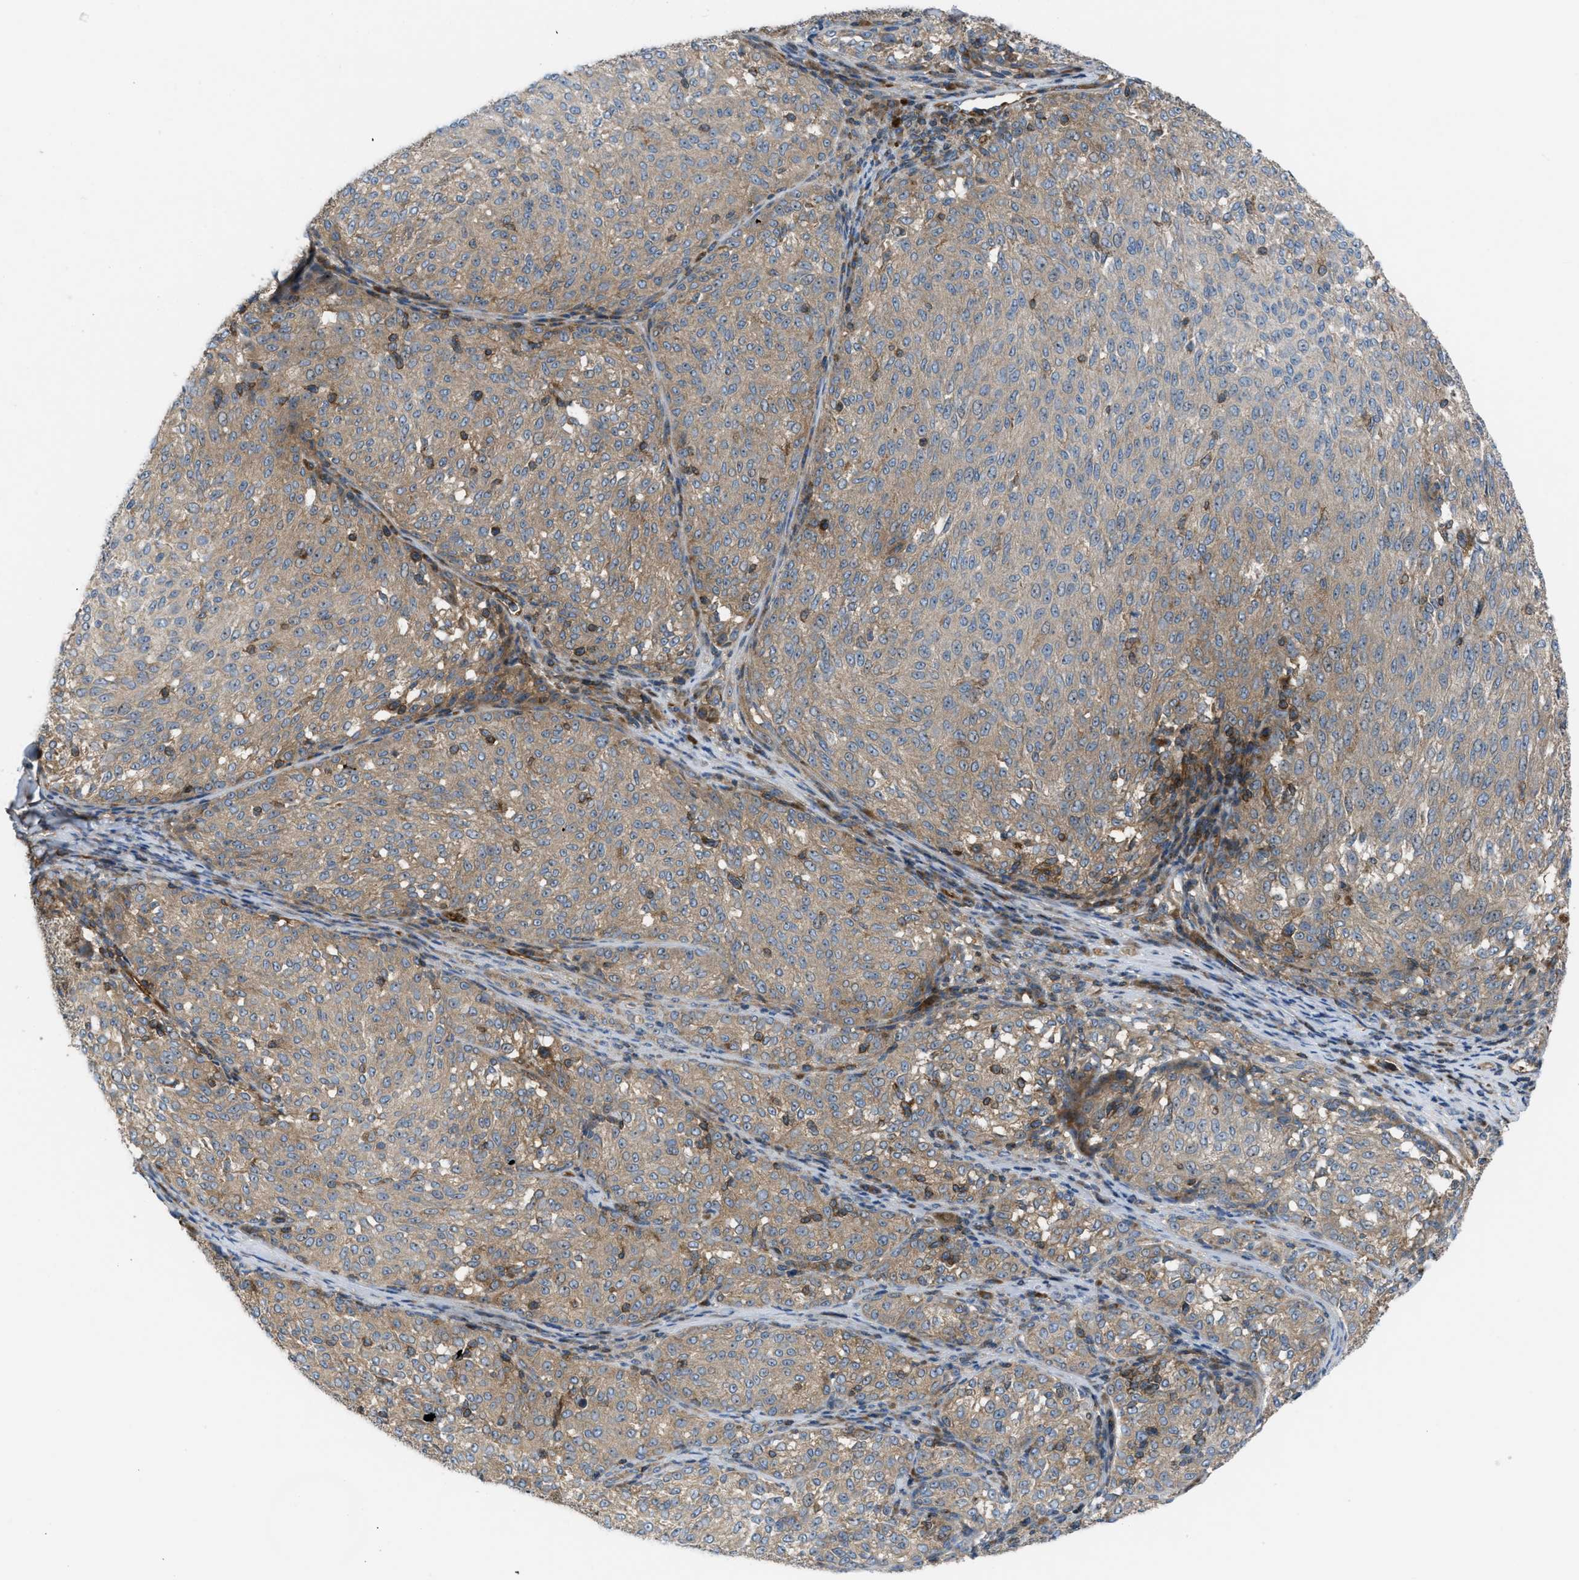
{"staining": {"intensity": "moderate", "quantity": ">75%", "location": "cytoplasmic/membranous"}, "tissue": "melanoma", "cell_type": "Tumor cells", "image_type": "cancer", "snomed": [{"axis": "morphology", "description": "Malignant melanoma, NOS"}, {"axis": "topography", "description": "Skin"}], "caption": "Immunohistochemical staining of malignant melanoma reveals medium levels of moderate cytoplasmic/membranous protein expression in approximately >75% of tumor cells.", "gene": "ATP2A3", "patient": {"sex": "female", "age": 72}}